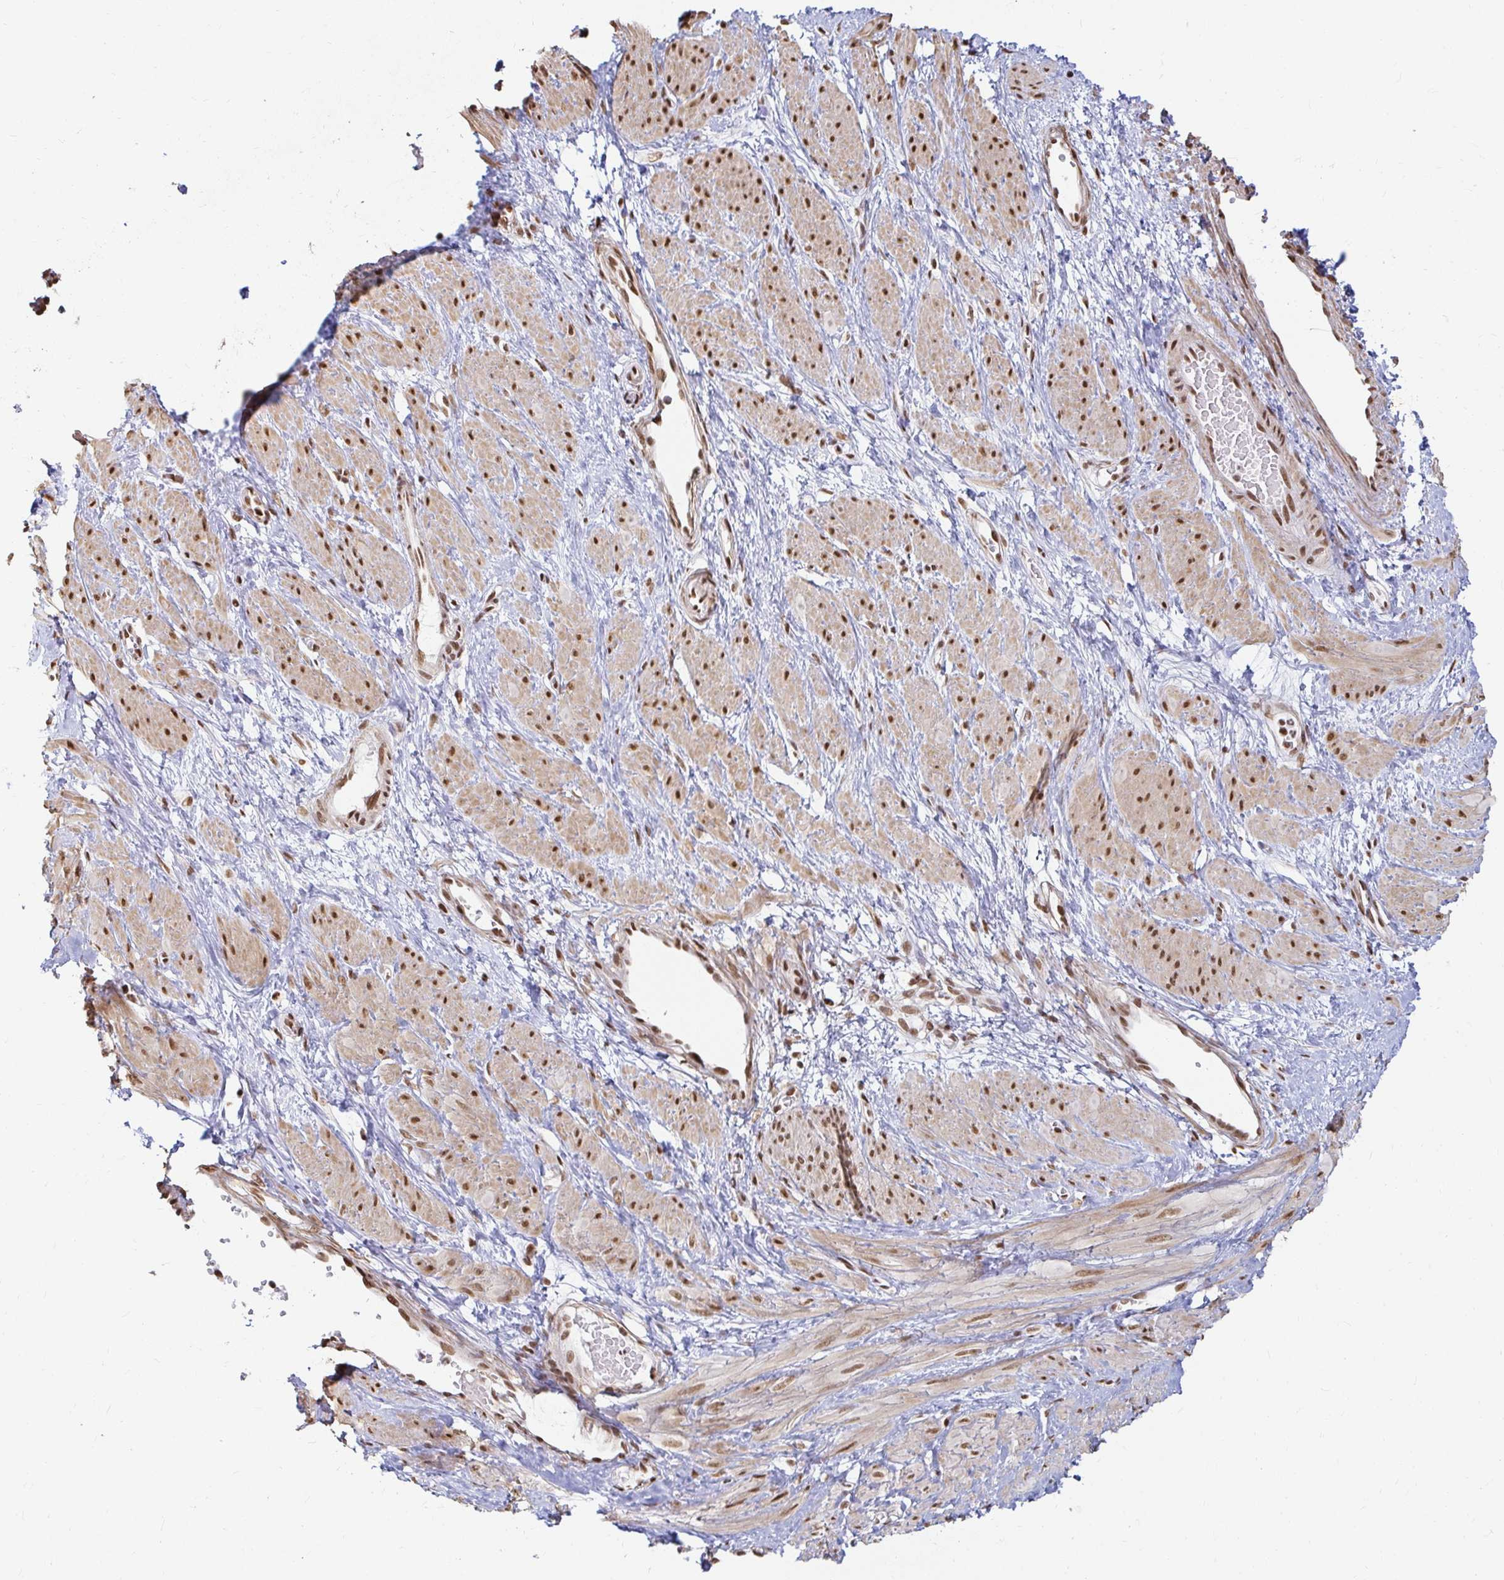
{"staining": {"intensity": "strong", "quantity": ">75%", "location": "nuclear"}, "tissue": "smooth muscle", "cell_type": "Smooth muscle cells", "image_type": "normal", "snomed": [{"axis": "morphology", "description": "Normal tissue, NOS"}, {"axis": "topography", "description": "Smooth muscle"}, {"axis": "topography", "description": "Uterus"}], "caption": "Smooth muscle cells show strong nuclear positivity in approximately >75% of cells in normal smooth muscle. Immunohistochemistry (ihc) stains the protein in brown and the nuclei are stained blue.", "gene": "HNRNPU", "patient": {"sex": "female", "age": 39}}